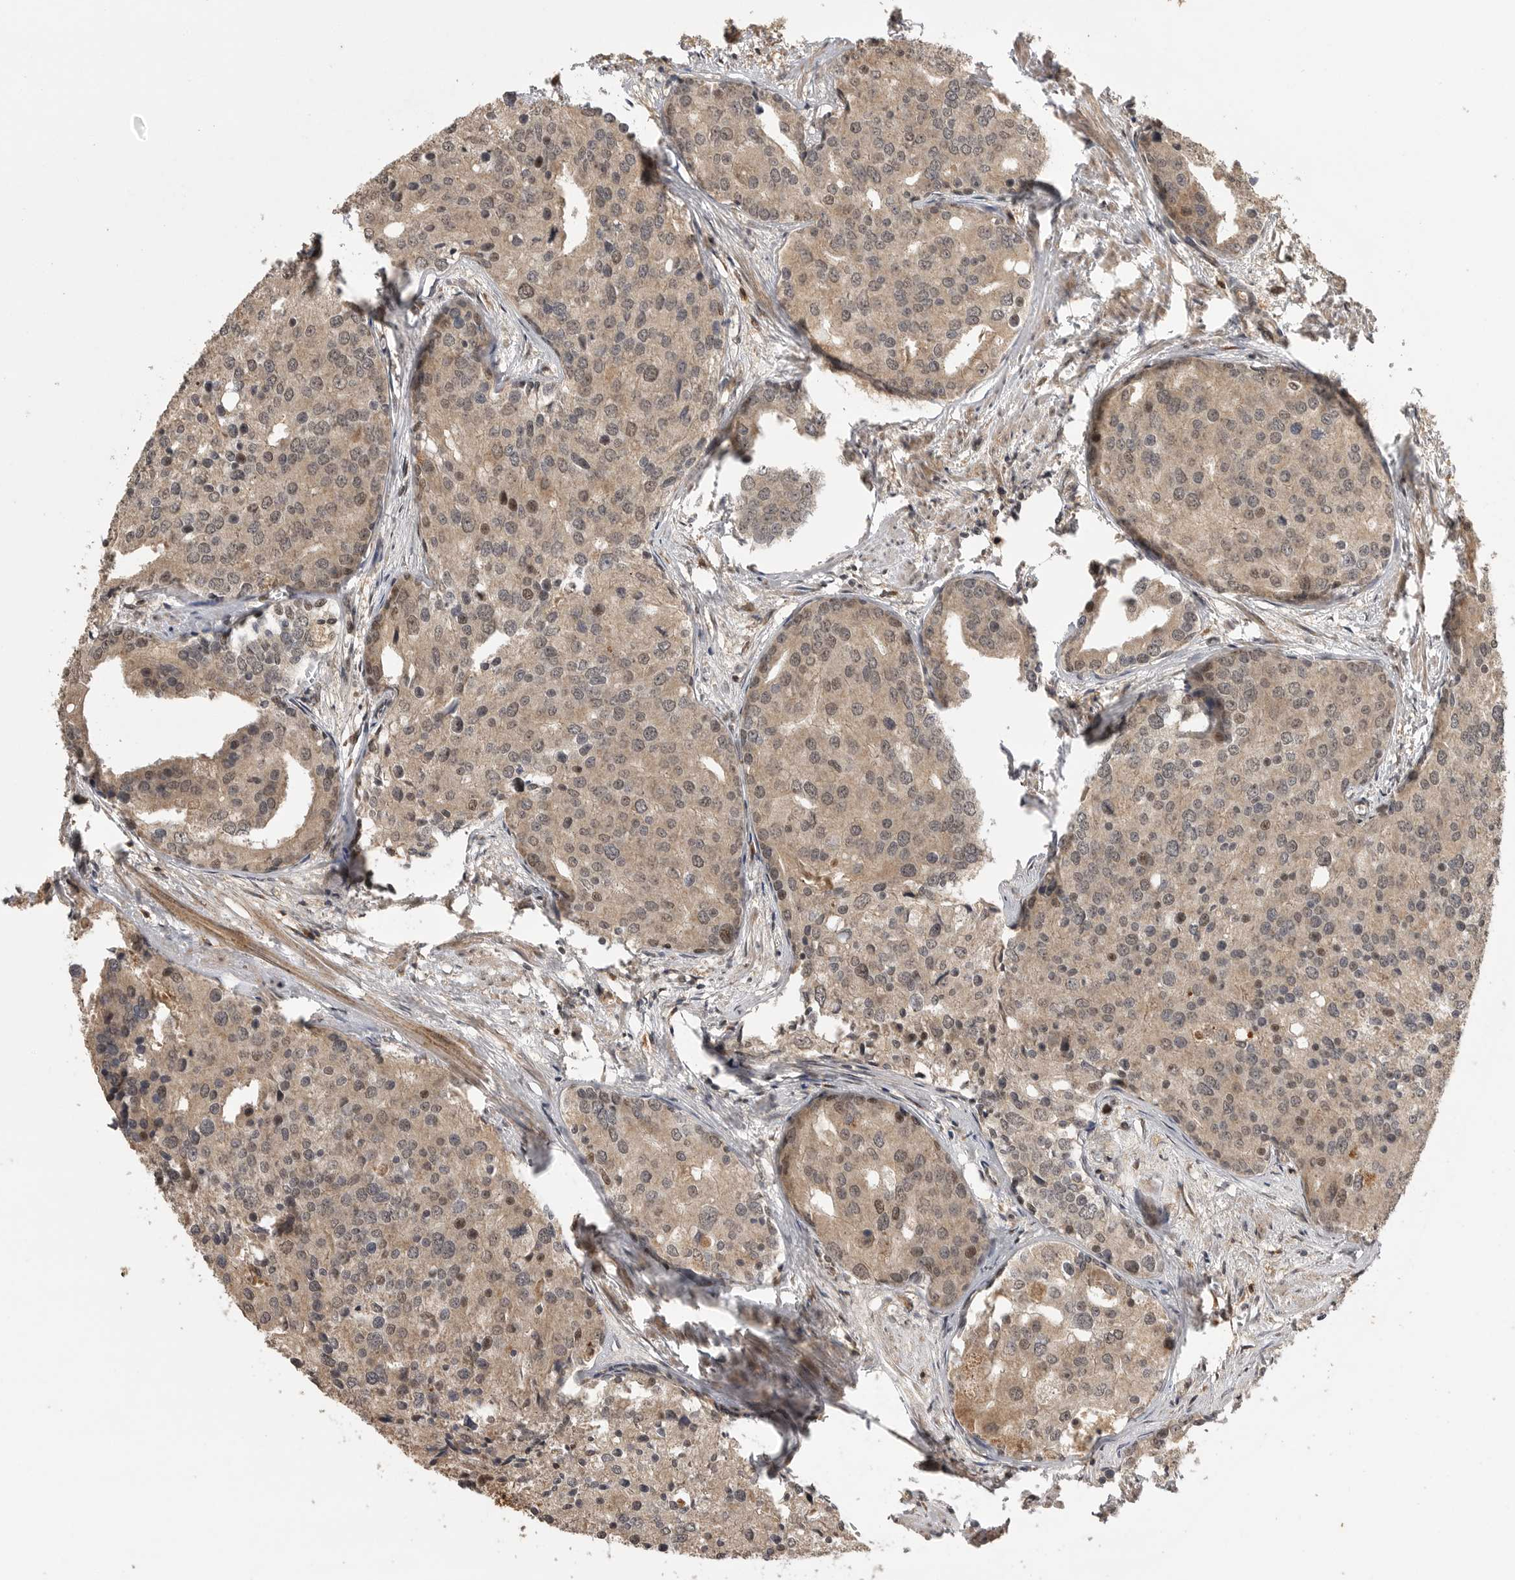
{"staining": {"intensity": "weak", "quantity": ">75%", "location": "cytoplasmic/membranous,nuclear"}, "tissue": "prostate cancer", "cell_type": "Tumor cells", "image_type": "cancer", "snomed": [{"axis": "morphology", "description": "Adenocarcinoma, High grade"}, {"axis": "topography", "description": "Prostate"}], "caption": "Prostate cancer (high-grade adenocarcinoma) tissue displays weak cytoplasmic/membranous and nuclear expression in about >75% of tumor cells", "gene": "BOC", "patient": {"sex": "male", "age": 50}}